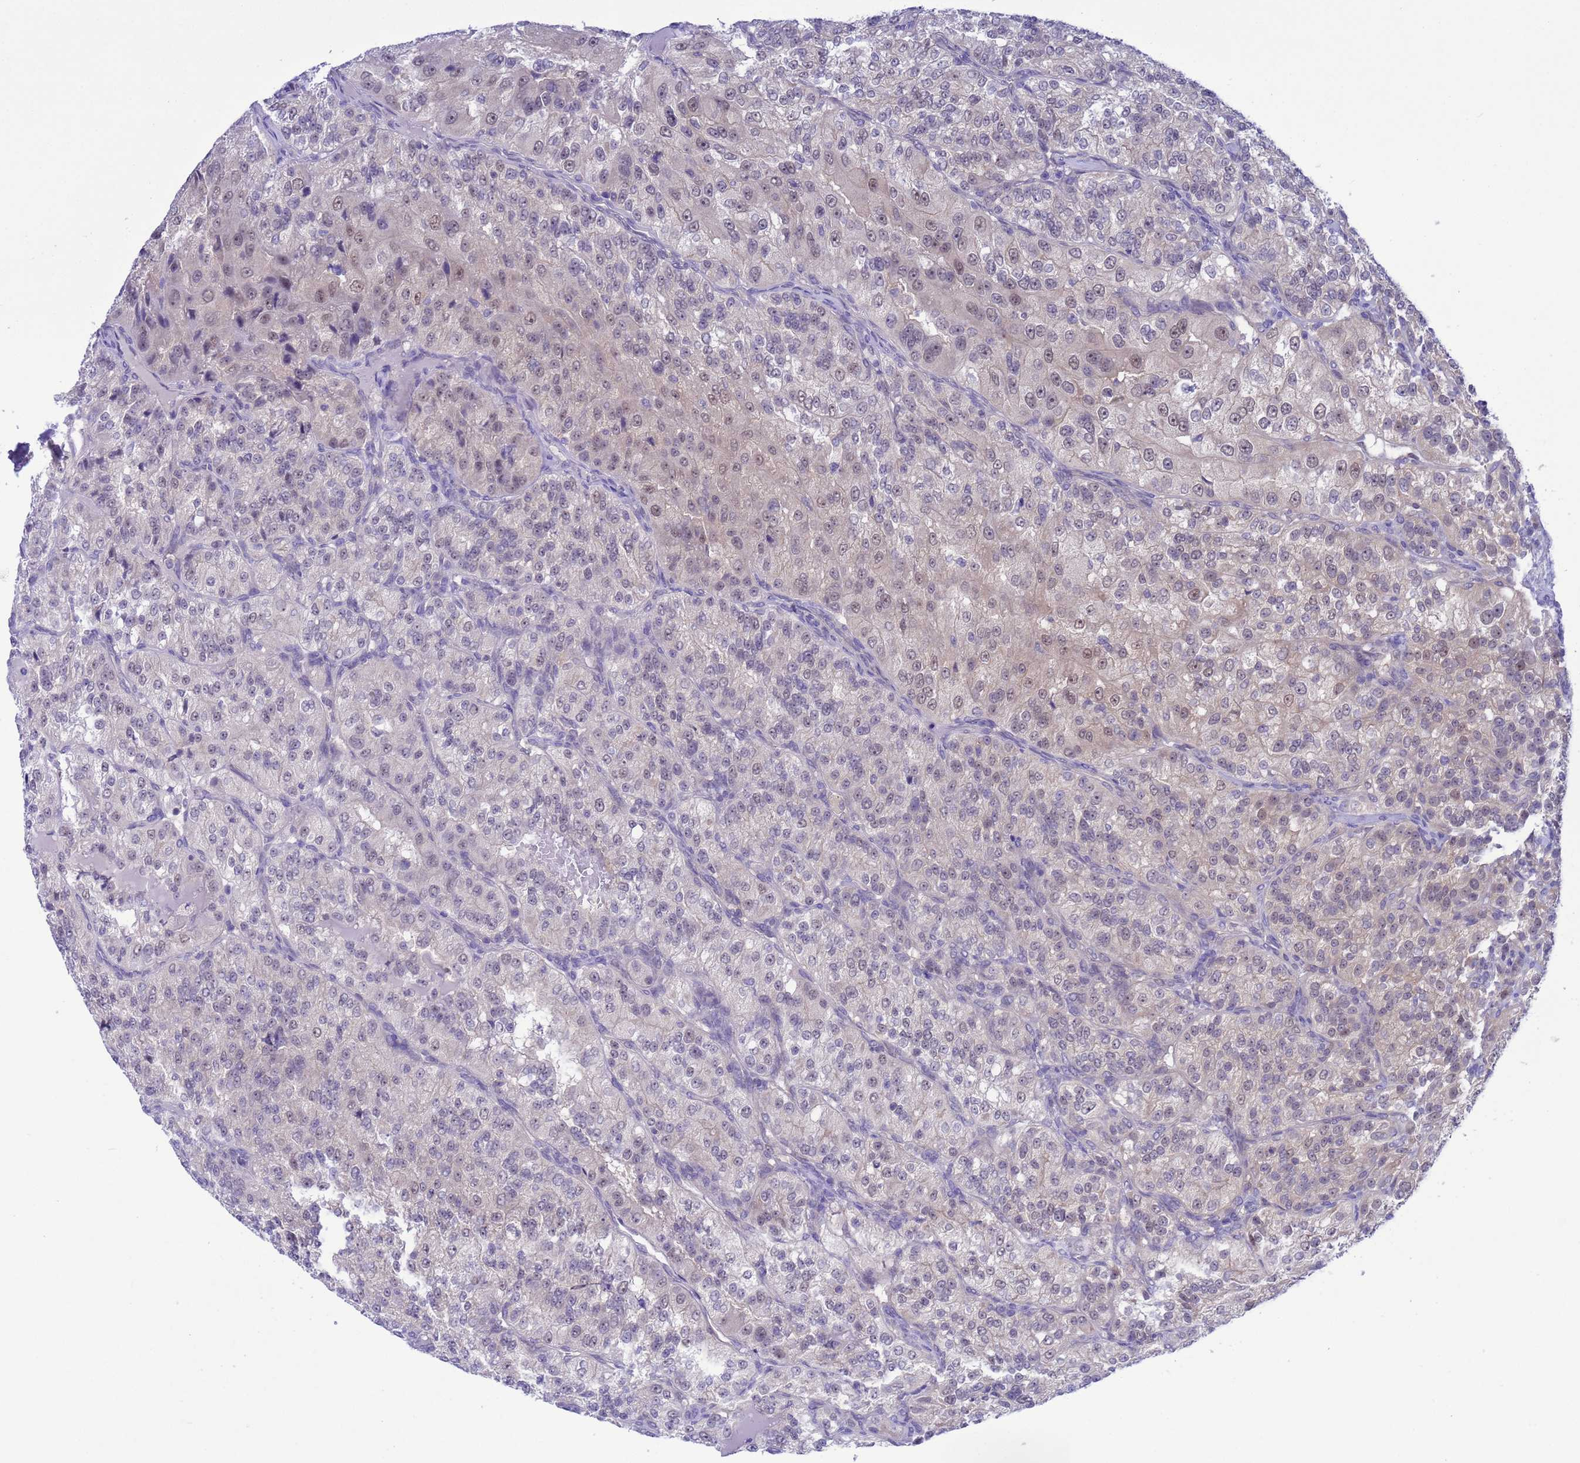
{"staining": {"intensity": "weak", "quantity": "25%-75%", "location": "nuclear"}, "tissue": "renal cancer", "cell_type": "Tumor cells", "image_type": "cancer", "snomed": [{"axis": "morphology", "description": "Adenocarcinoma, NOS"}, {"axis": "topography", "description": "Kidney"}], "caption": "Immunohistochemistry (IHC) (DAB (3,3'-diaminobenzidine)) staining of human renal adenocarcinoma exhibits weak nuclear protein positivity in approximately 25%-75% of tumor cells.", "gene": "ZNF461", "patient": {"sex": "female", "age": 63}}